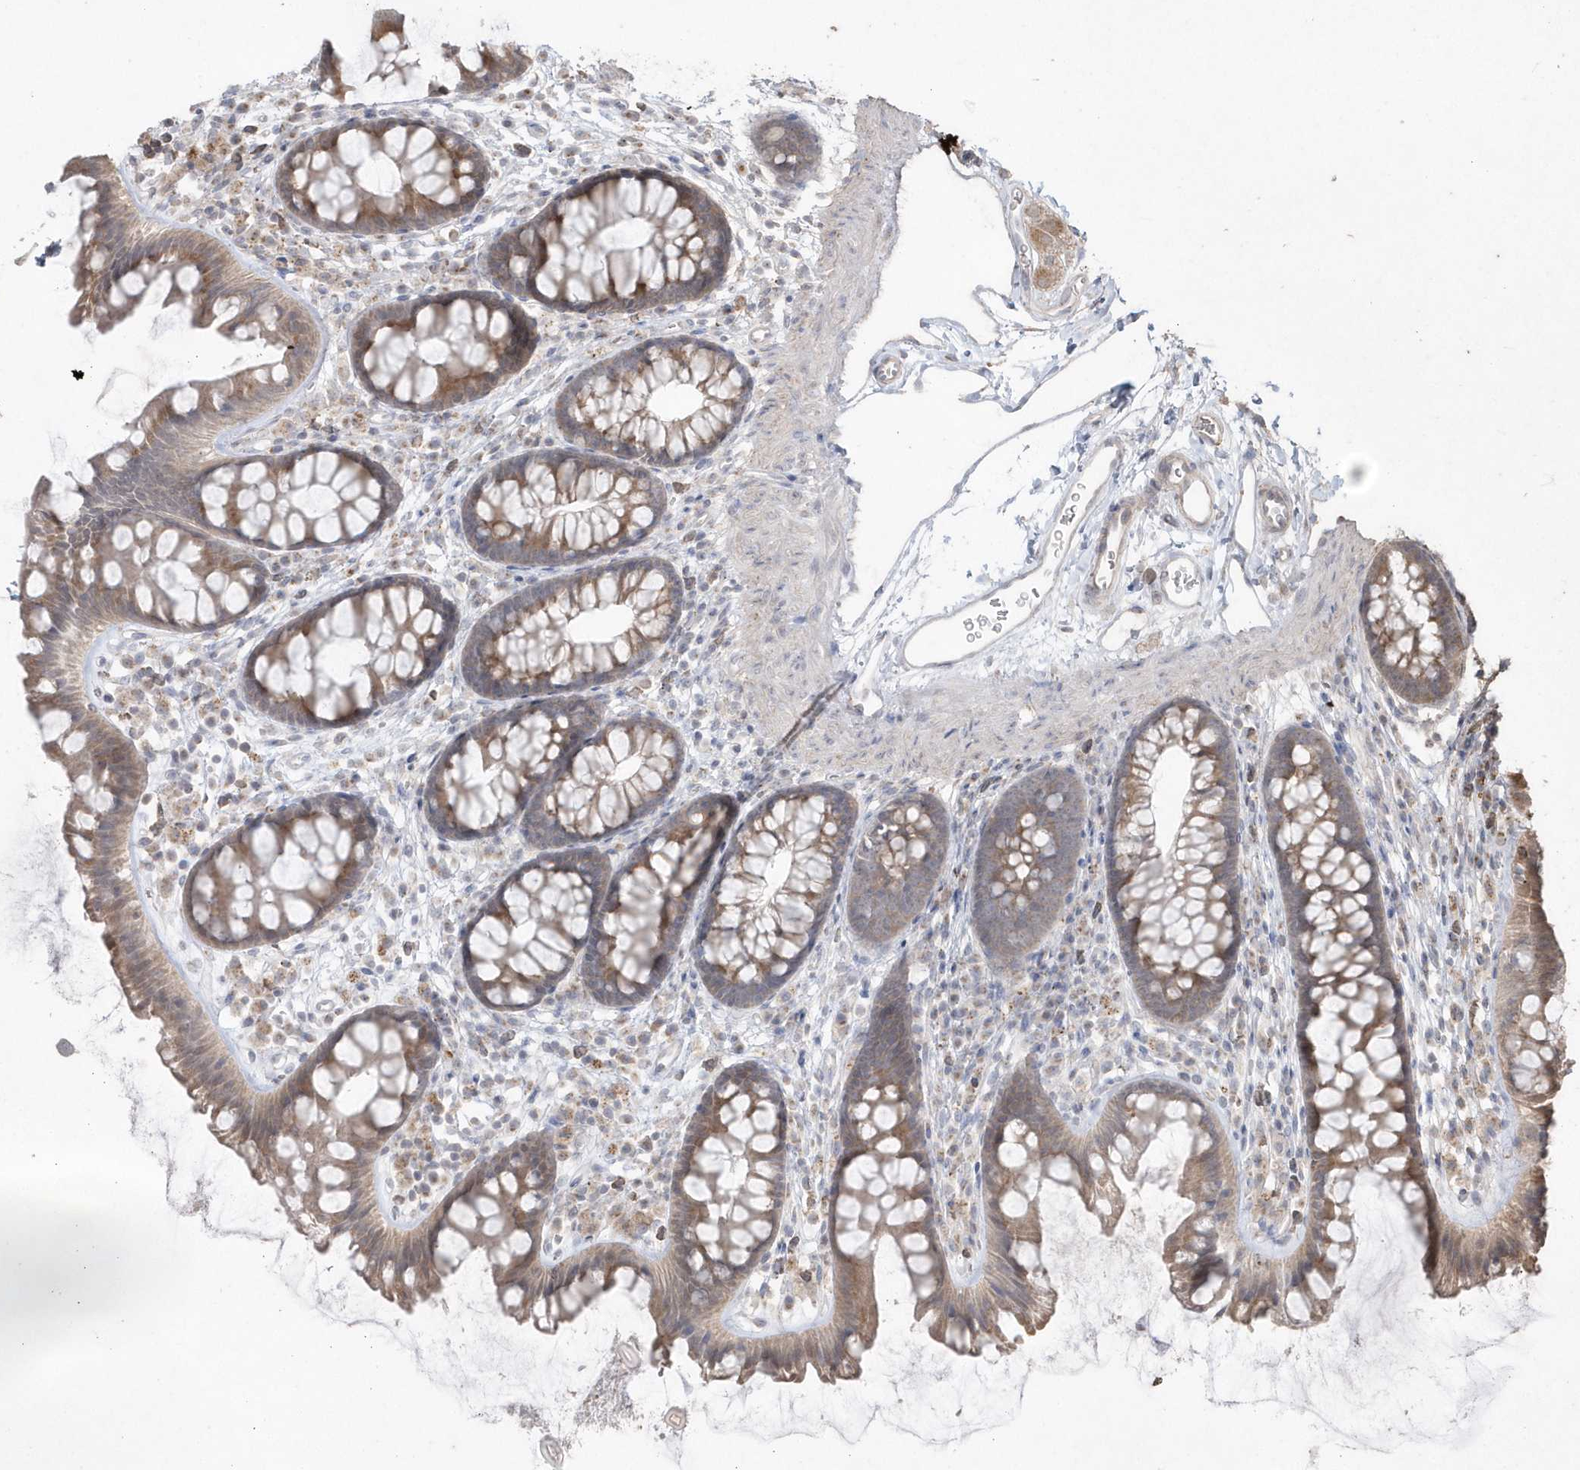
{"staining": {"intensity": "weak", "quantity": "<25%", "location": "cytoplasmic/membranous"}, "tissue": "colon", "cell_type": "Endothelial cells", "image_type": "normal", "snomed": [{"axis": "morphology", "description": "Normal tissue, NOS"}, {"axis": "topography", "description": "Colon"}], "caption": "There is no significant expression in endothelial cells of colon.", "gene": "GEMIN6", "patient": {"sex": "female", "age": 62}}